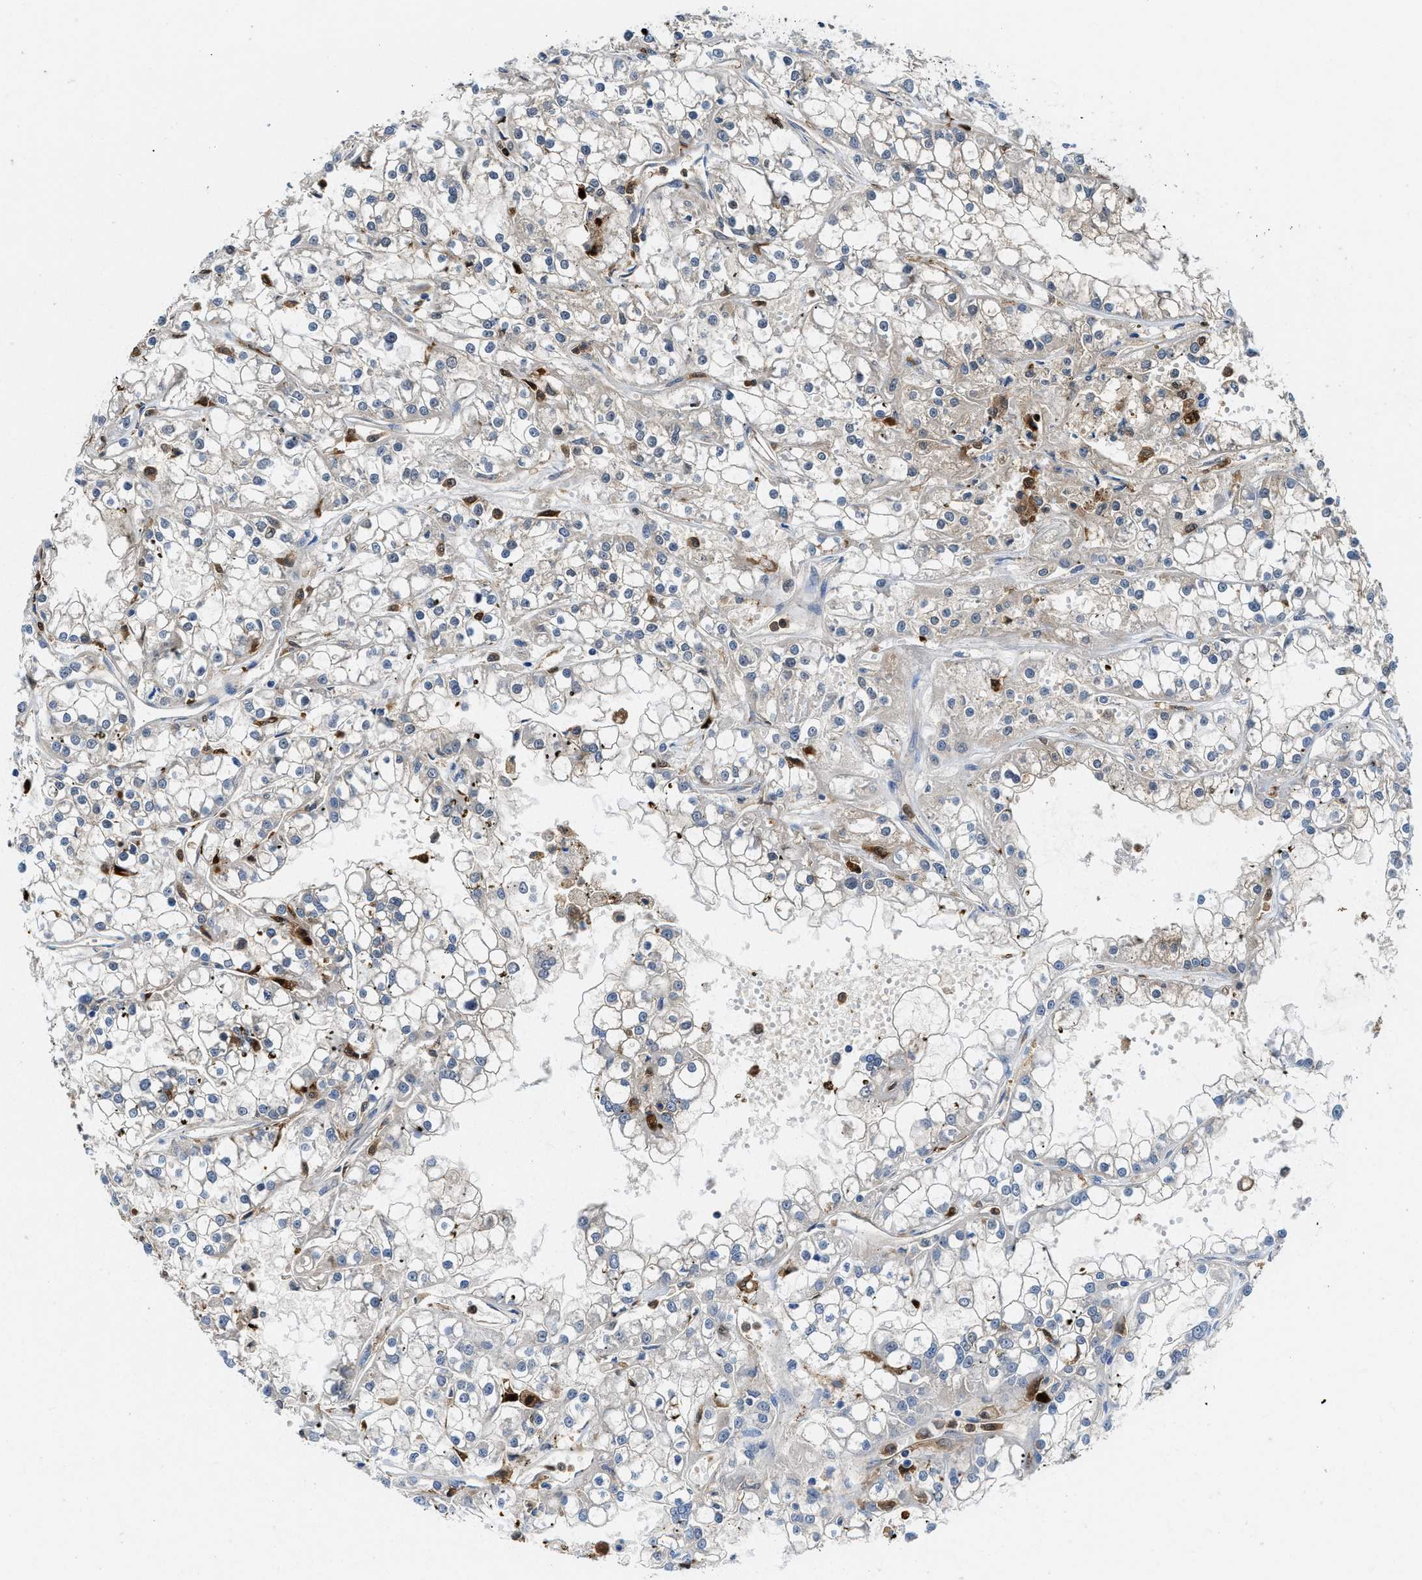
{"staining": {"intensity": "negative", "quantity": "none", "location": "none"}, "tissue": "renal cancer", "cell_type": "Tumor cells", "image_type": "cancer", "snomed": [{"axis": "morphology", "description": "Adenocarcinoma, NOS"}, {"axis": "topography", "description": "Kidney"}], "caption": "This is an immunohistochemistry (IHC) histopathology image of renal adenocarcinoma. There is no expression in tumor cells.", "gene": "LTA4H", "patient": {"sex": "female", "age": 52}}